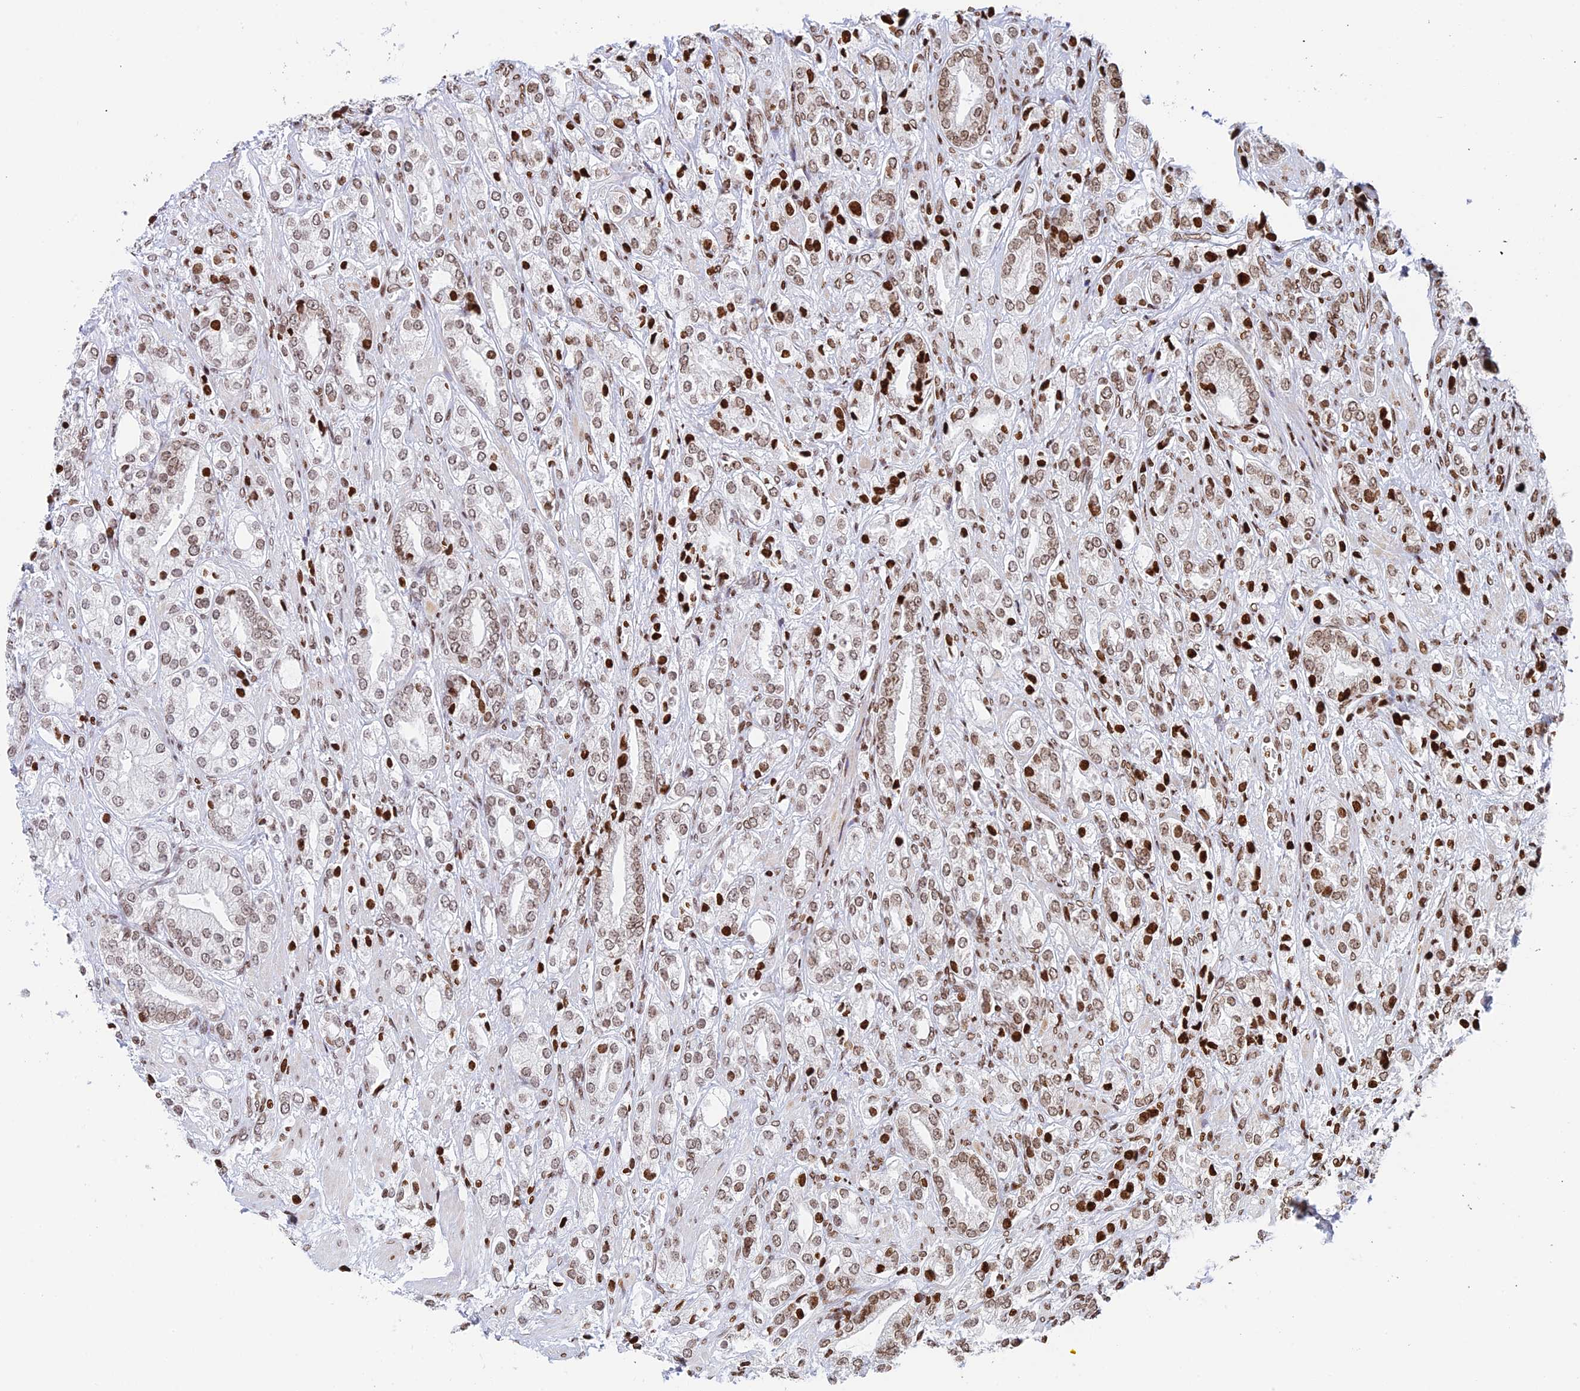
{"staining": {"intensity": "weak", "quantity": ">75%", "location": "nuclear"}, "tissue": "prostate cancer", "cell_type": "Tumor cells", "image_type": "cancer", "snomed": [{"axis": "morphology", "description": "Adenocarcinoma, High grade"}, {"axis": "topography", "description": "Prostate"}], "caption": "Protein positivity by IHC exhibits weak nuclear expression in about >75% of tumor cells in adenocarcinoma (high-grade) (prostate).", "gene": "RPAP1", "patient": {"sex": "male", "age": 50}}